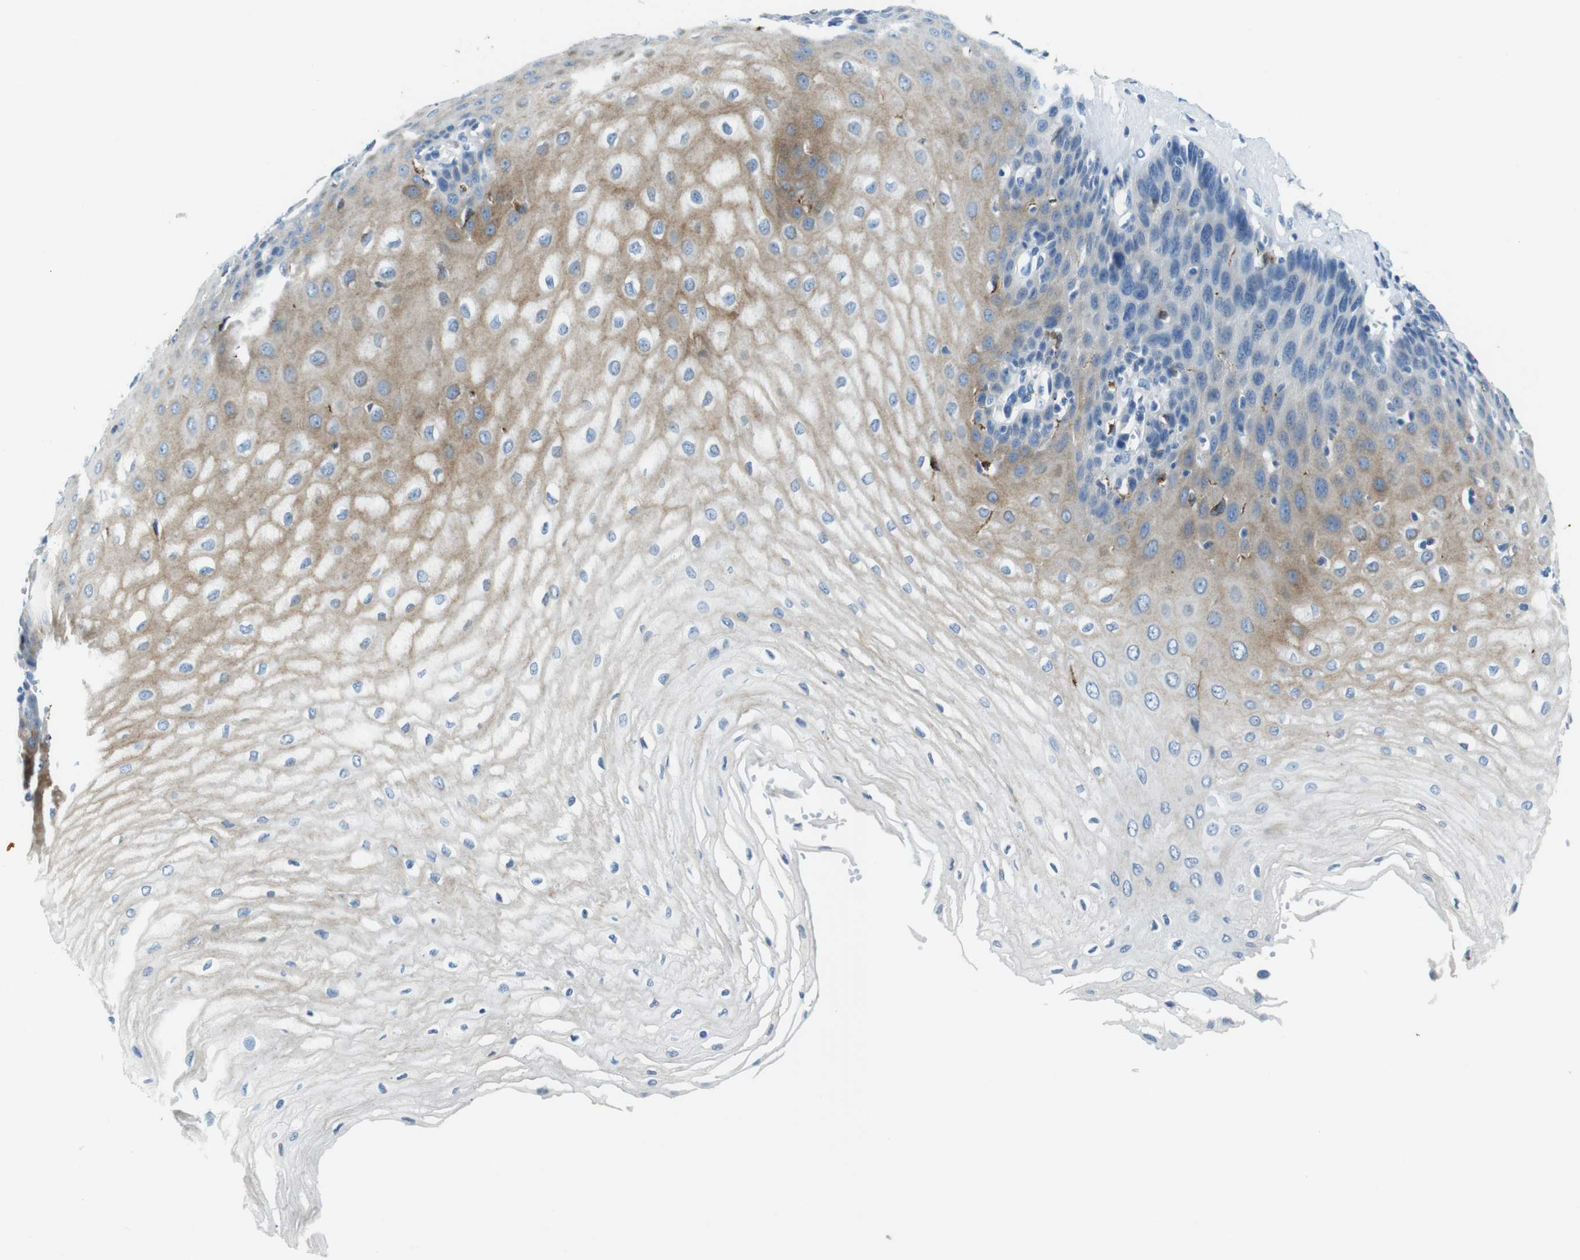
{"staining": {"intensity": "moderate", "quantity": ">75%", "location": "cytoplasmic/membranous"}, "tissue": "esophagus", "cell_type": "Squamous epithelial cells", "image_type": "normal", "snomed": [{"axis": "morphology", "description": "Normal tissue, NOS"}, {"axis": "morphology", "description": "Squamous cell carcinoma, NOS"}, {"axis": "topography", "description": "Esophagus"}], "caption": "High-power microscopy captured an immunohistochemistry (IHC) micrograph of benign esophagus, revealing moderate cytoplasmic/membranous staining in about >75% of squamous epithelial cells. The staining was performed using DAB (3,3'-diaminobenzidine), with brown indicating positive protein expression. Nuclei are stained blue with hematoxylin.", "gene": "SLC35A3", "patient": {"sex": "male", "age": 65}}